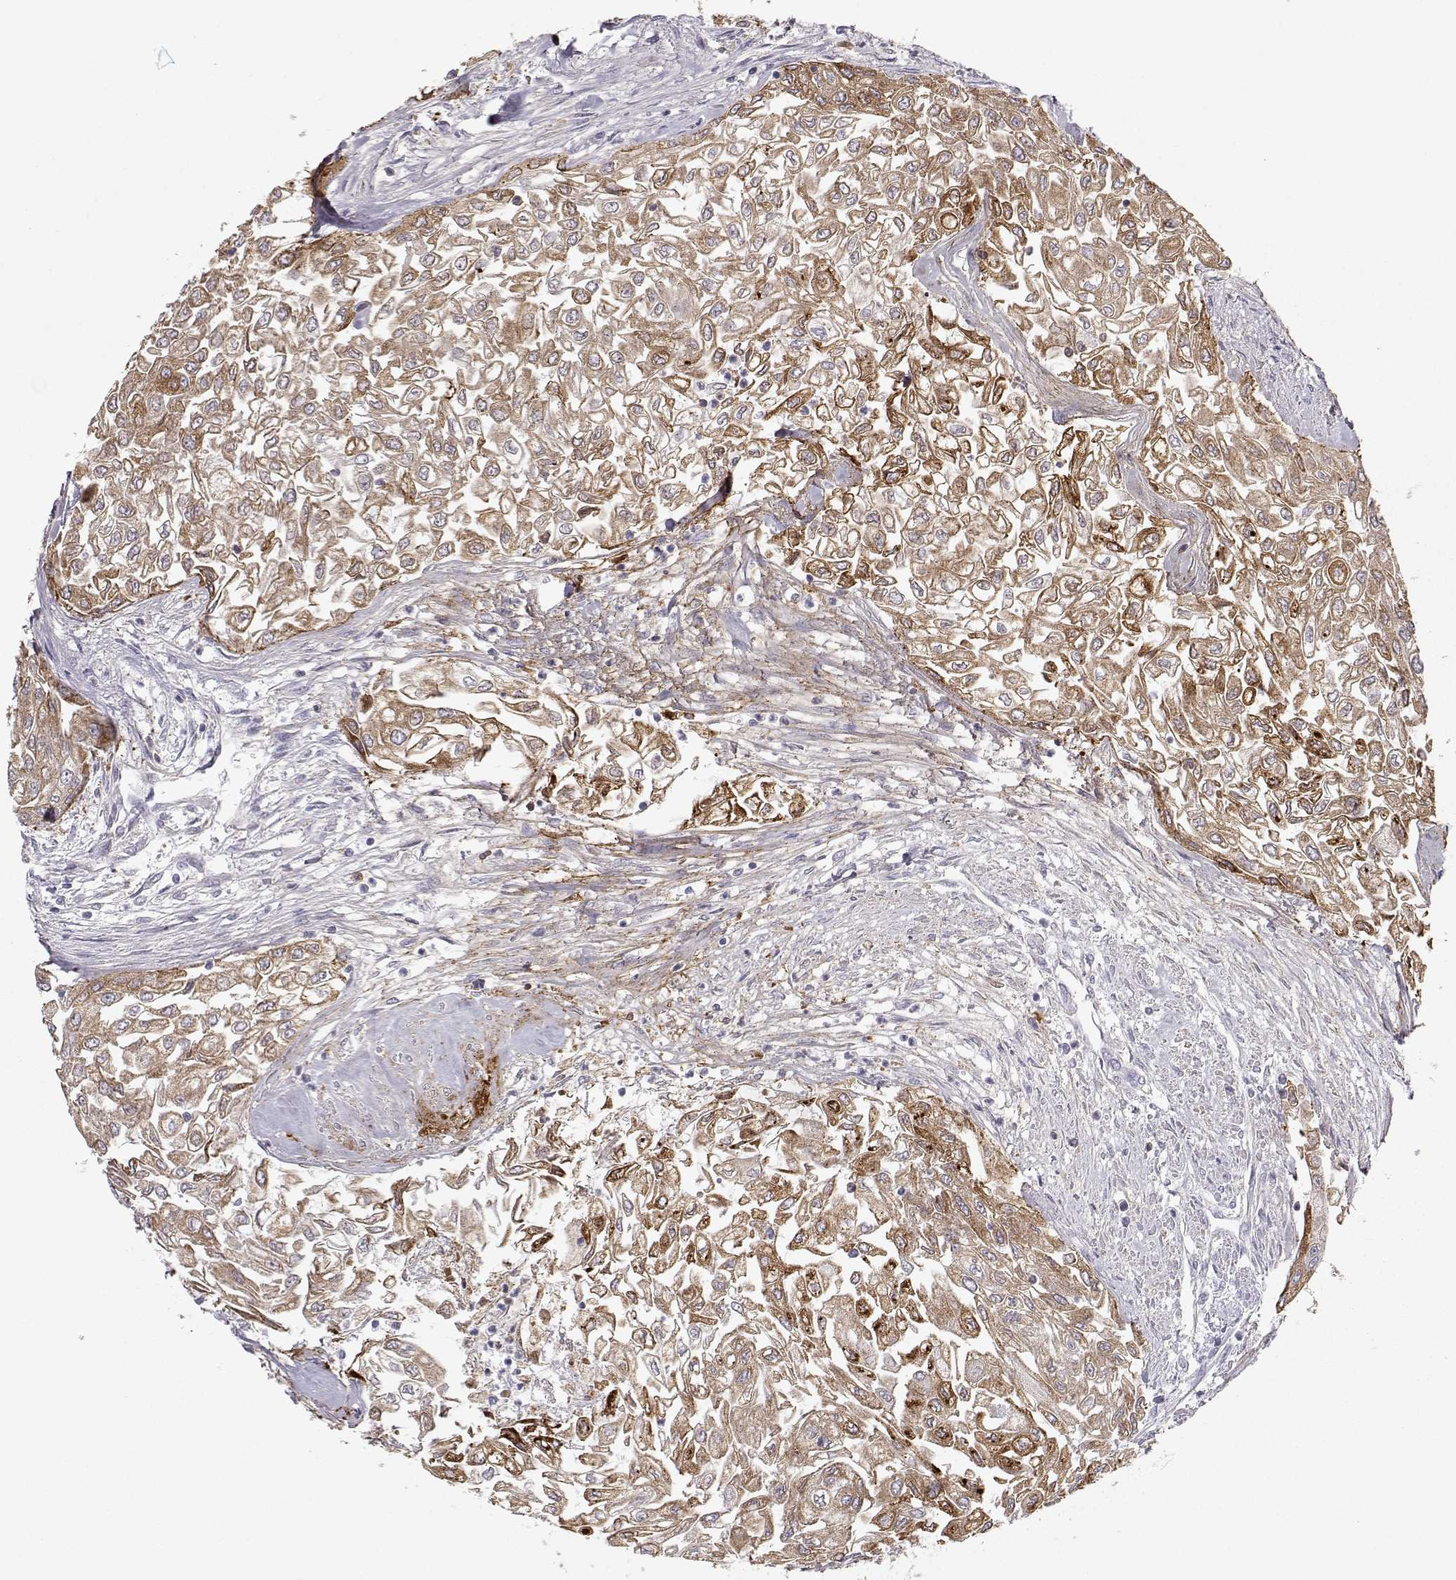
{"staining": {"intensity": "strong", "quantity": ">75%", "location": "cytoplasmic/membranous"}, "tissue": "urothelial cancer", "cell_type": "Tumor cells", "image_type": "cancer", "snomed": [{"axis": "morphology", "description": "Urothelial carcinoma, High grade"}, {"axis": "topography", "description": "Urinary bladder"}], "caption": "Protein analysis of urothelial cancer tissue reveals strong cytoplasmic/membranous positivity in approximately >75% of tumor cells. The staining is performed using DAB brown chromogen to label protein expression. The nuclei are counter-stained blue using hematoxylin.", "gene": "LAMB3", "patient": {"sex": "male", "age": 62}}